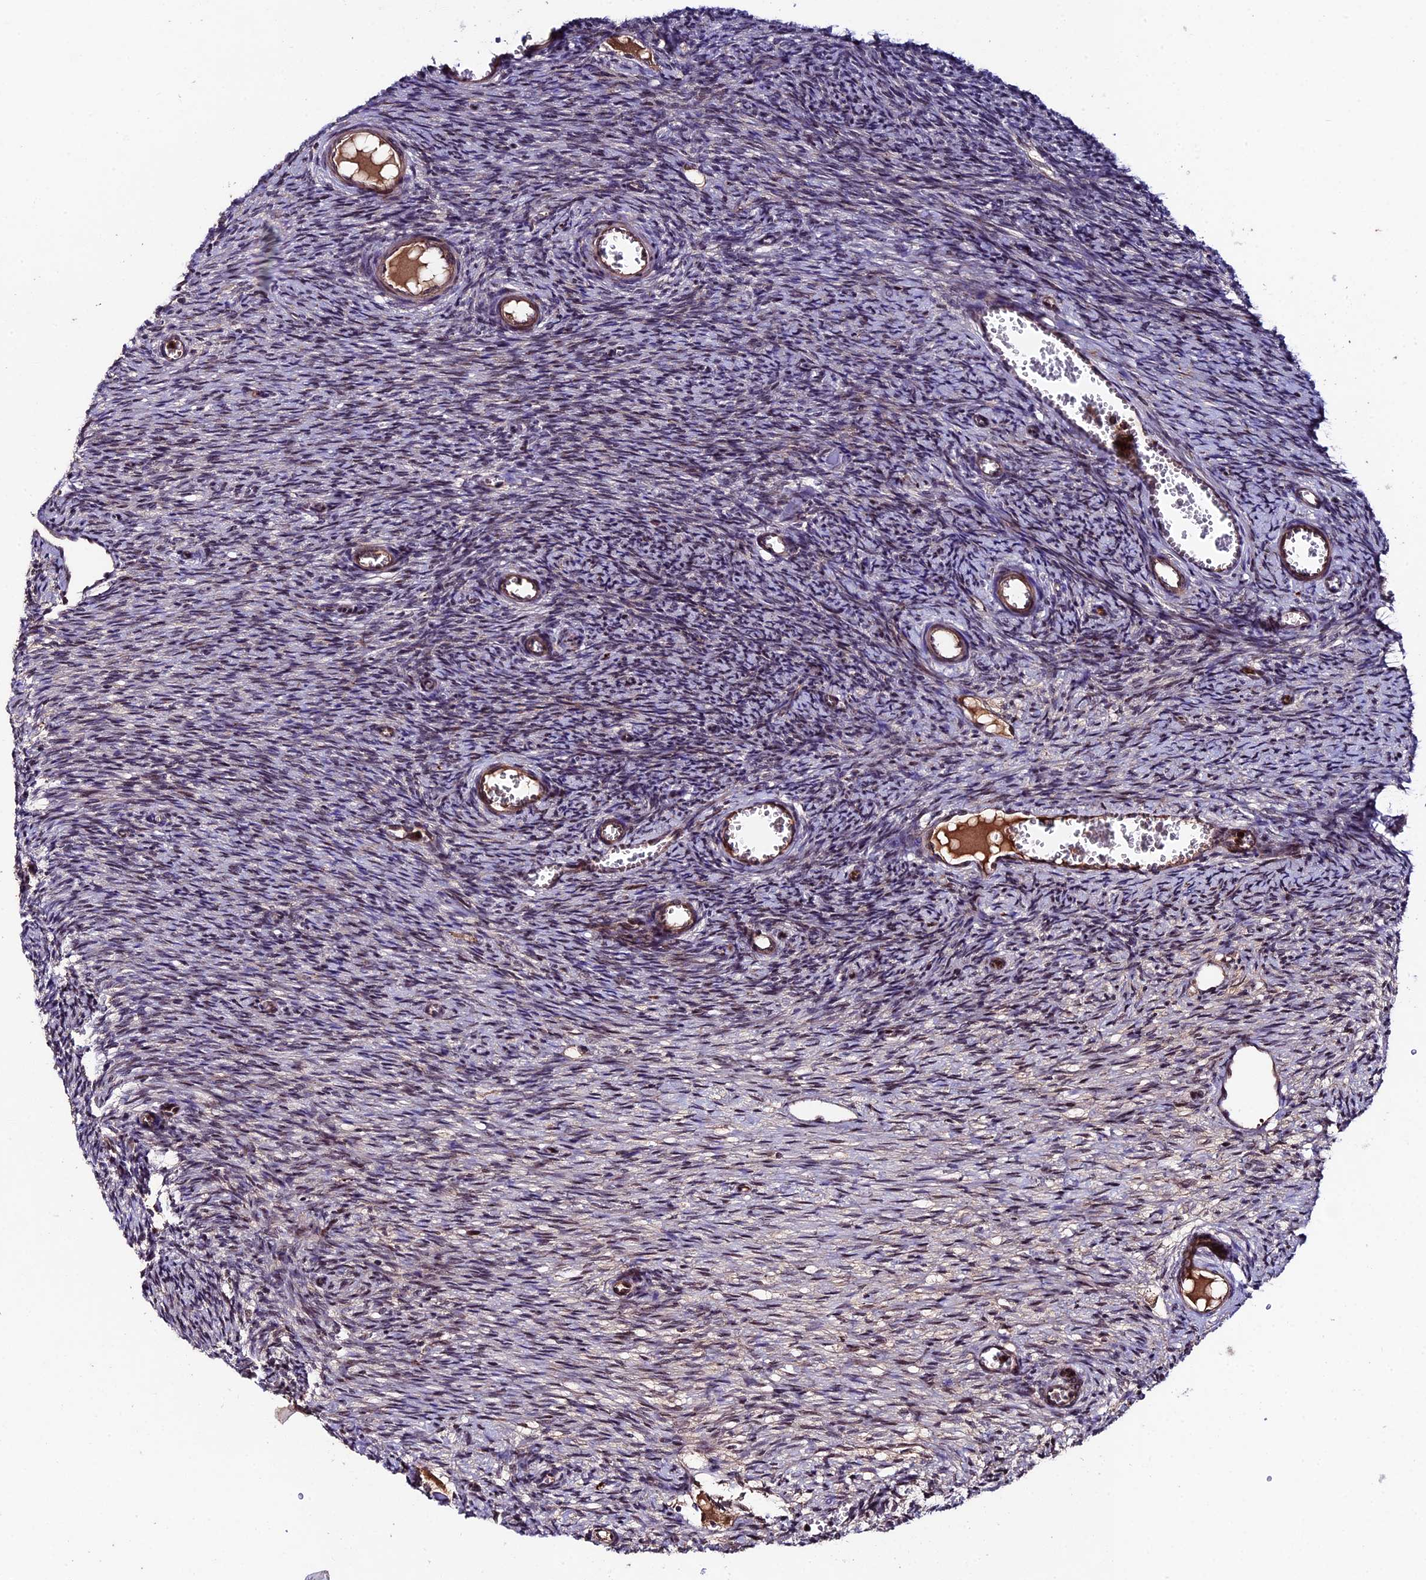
{"staining": {"intensity": "weak", "quantity": "<25%", "location": "cytoplasmic/membranous"}, "tissue": "ovary", "cell_type": "Ovarian stroma cells", "image_type": "normal", "snomed": [{"axis": "morphology", "description": "Normal tissue, NOS"}, {"axis": "topography", "description": "Ovary"}], "caption": "The immunohistochemistry histopathology image has no significant positivity in ovarian stroma cells of ovary.", "gene": "SIPA1L3", "patient": {"sex": "female", "age": 44}}